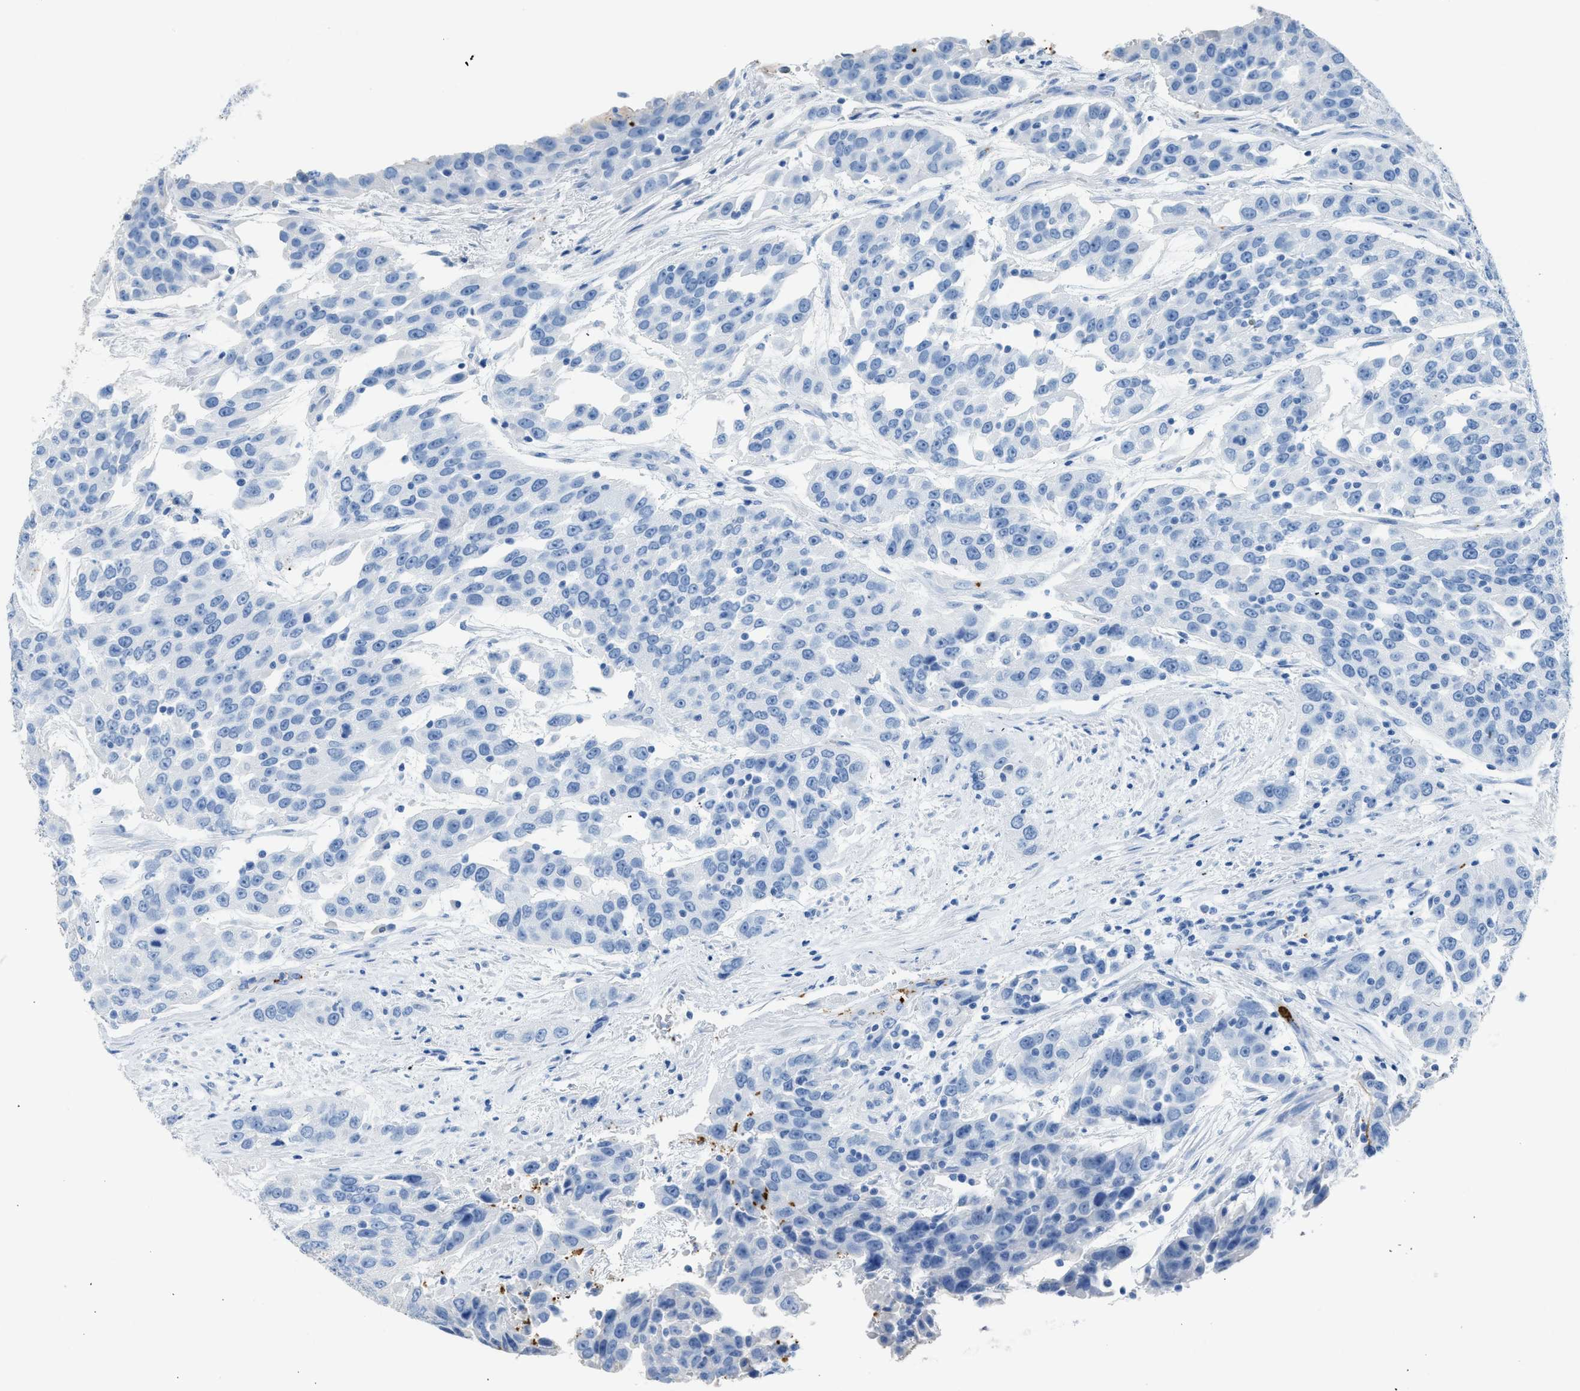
{"staining": {"intensity": "negative", "quantity": "none", "location": "none"}, "tissue": "urothelial cancer", "cell_type": "Tumor cells", "image_type": "cancer", "snomed": [{"axis": "morphology", "description": "Urothelial carcinoma, High grade"}, {"axis": "topography", "description": "Urinary bladder"}], "caption": "There is no significant positivity in tumor cells of urothelial carcinoma (high-grade). (Brightfield microscopy of DAB (3,3'-diaminobenzidine) immunohistochemistry at high magnification).", "gene": "FAIM2", "patient": {"sex": "female", "age": 80}}